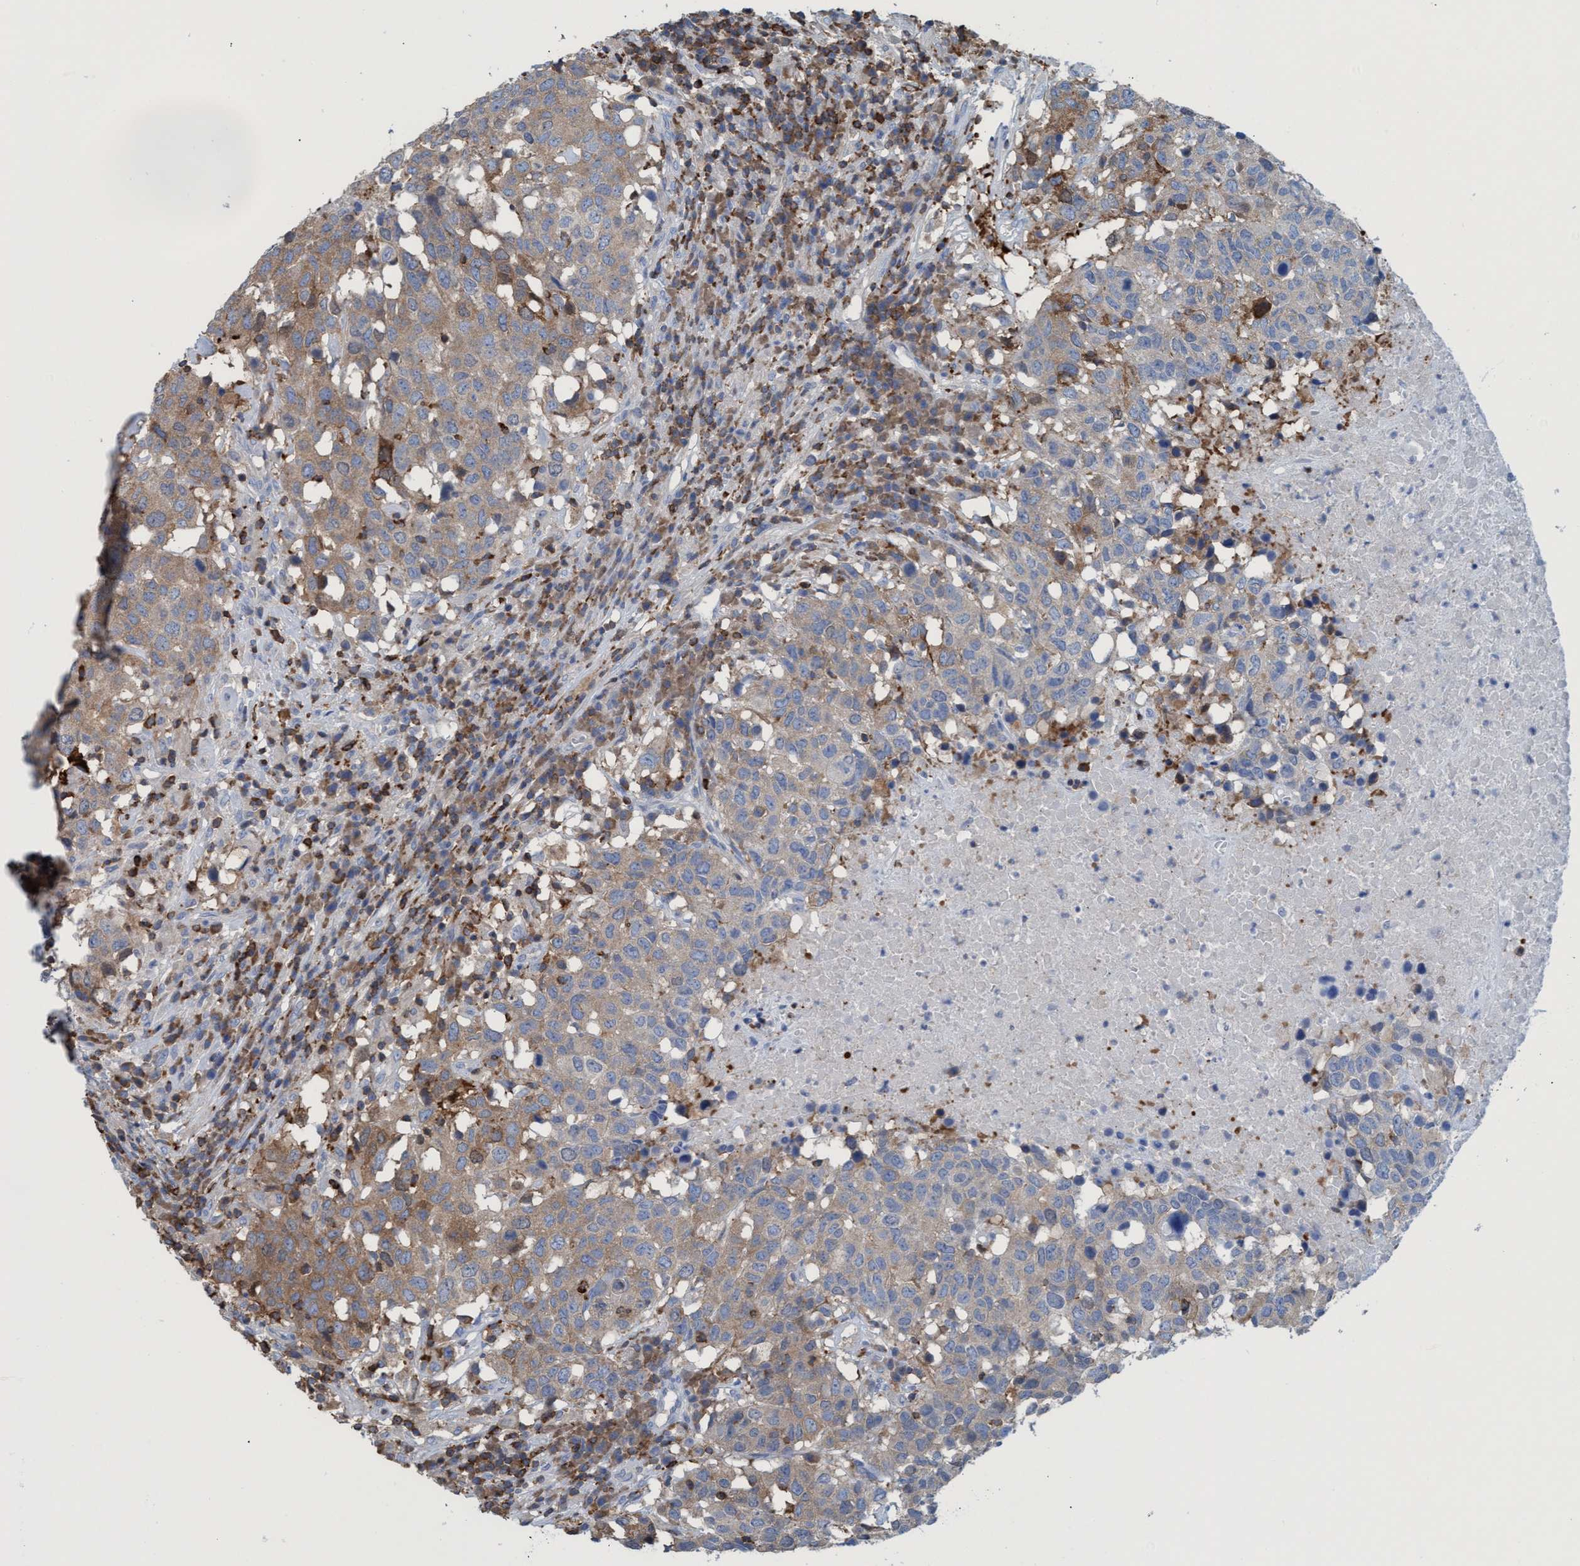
{"staining": {"intensity": "moderate", "quantity": ">75%", "location": "cytoplasmic/membranous"}, "tissue": "head and neck cancer", "cell_type": "Tumor cells", "image_type": "cancer", "snomed": [{"axis": "morphology", "description": "Squamous cell carcinoma, NOS"}, {"axis": "topography", "description": "Head-Neck"}], "caption": "DAB immunohistochemical staining of human head and neck cancer (squamous cell carcinoma) exhibits moderate cytoplasmic/membranous protein positivity in about >75% of tumor cells.", "gene": "EZR", "patient": {"sex": "male", "age": 66}}